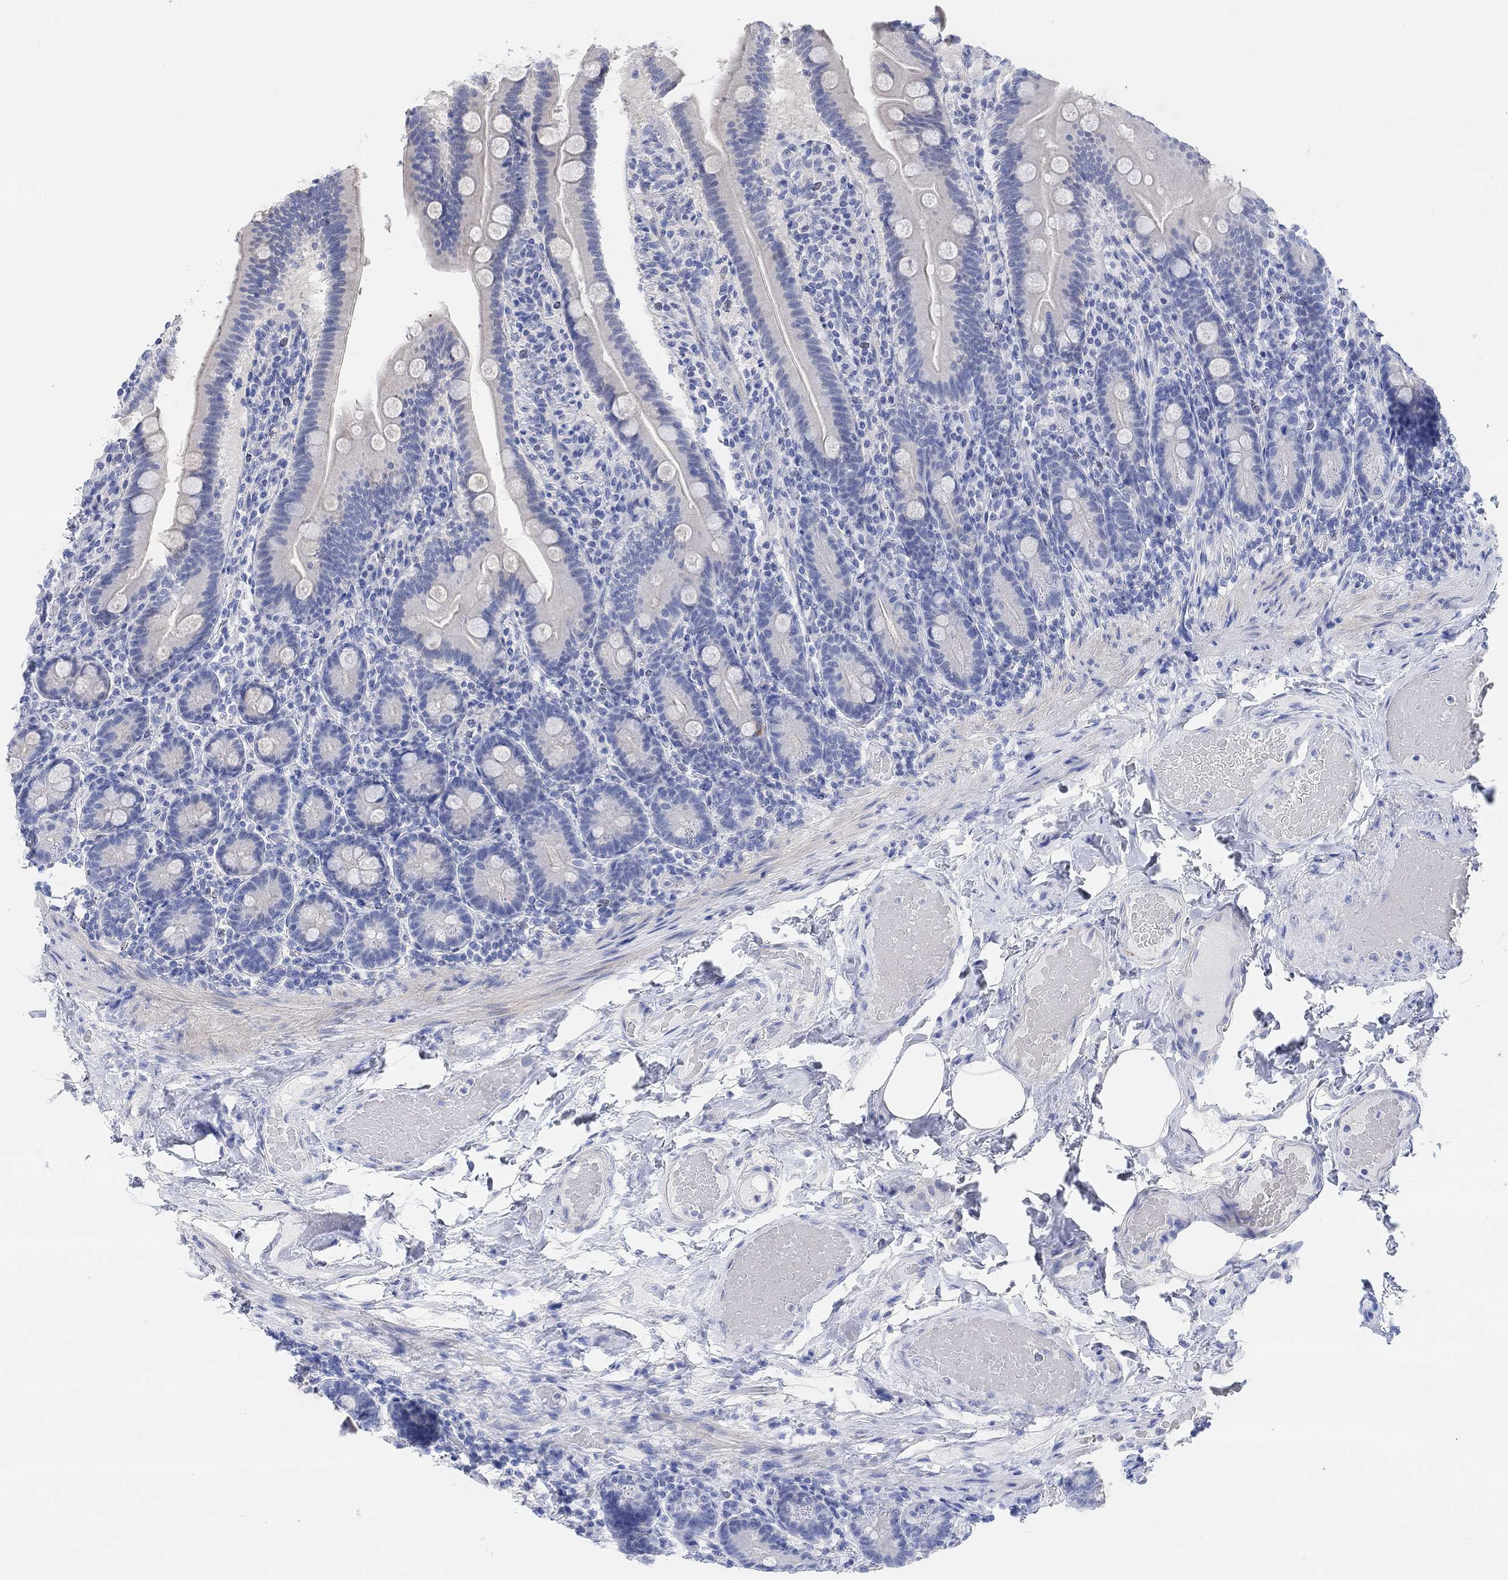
{"staining": {"intensity": "negative", "quantity": "none", "location": "none"}, "tissue": "small intestine", "cell_type": "Glandular cells", "image_type": "normal", "snomed": [{"axis": "morphology", "description": "Normal tissue, NOS"}, {"axis": "topography", "description": "Small intestine"}], "caption": "DAB immunohistochemical staining of normal small intestine demonstrates no significant expression in glandular cells.", "gene": "ENO4", "patient": {"sex": "male", "age": 66}}